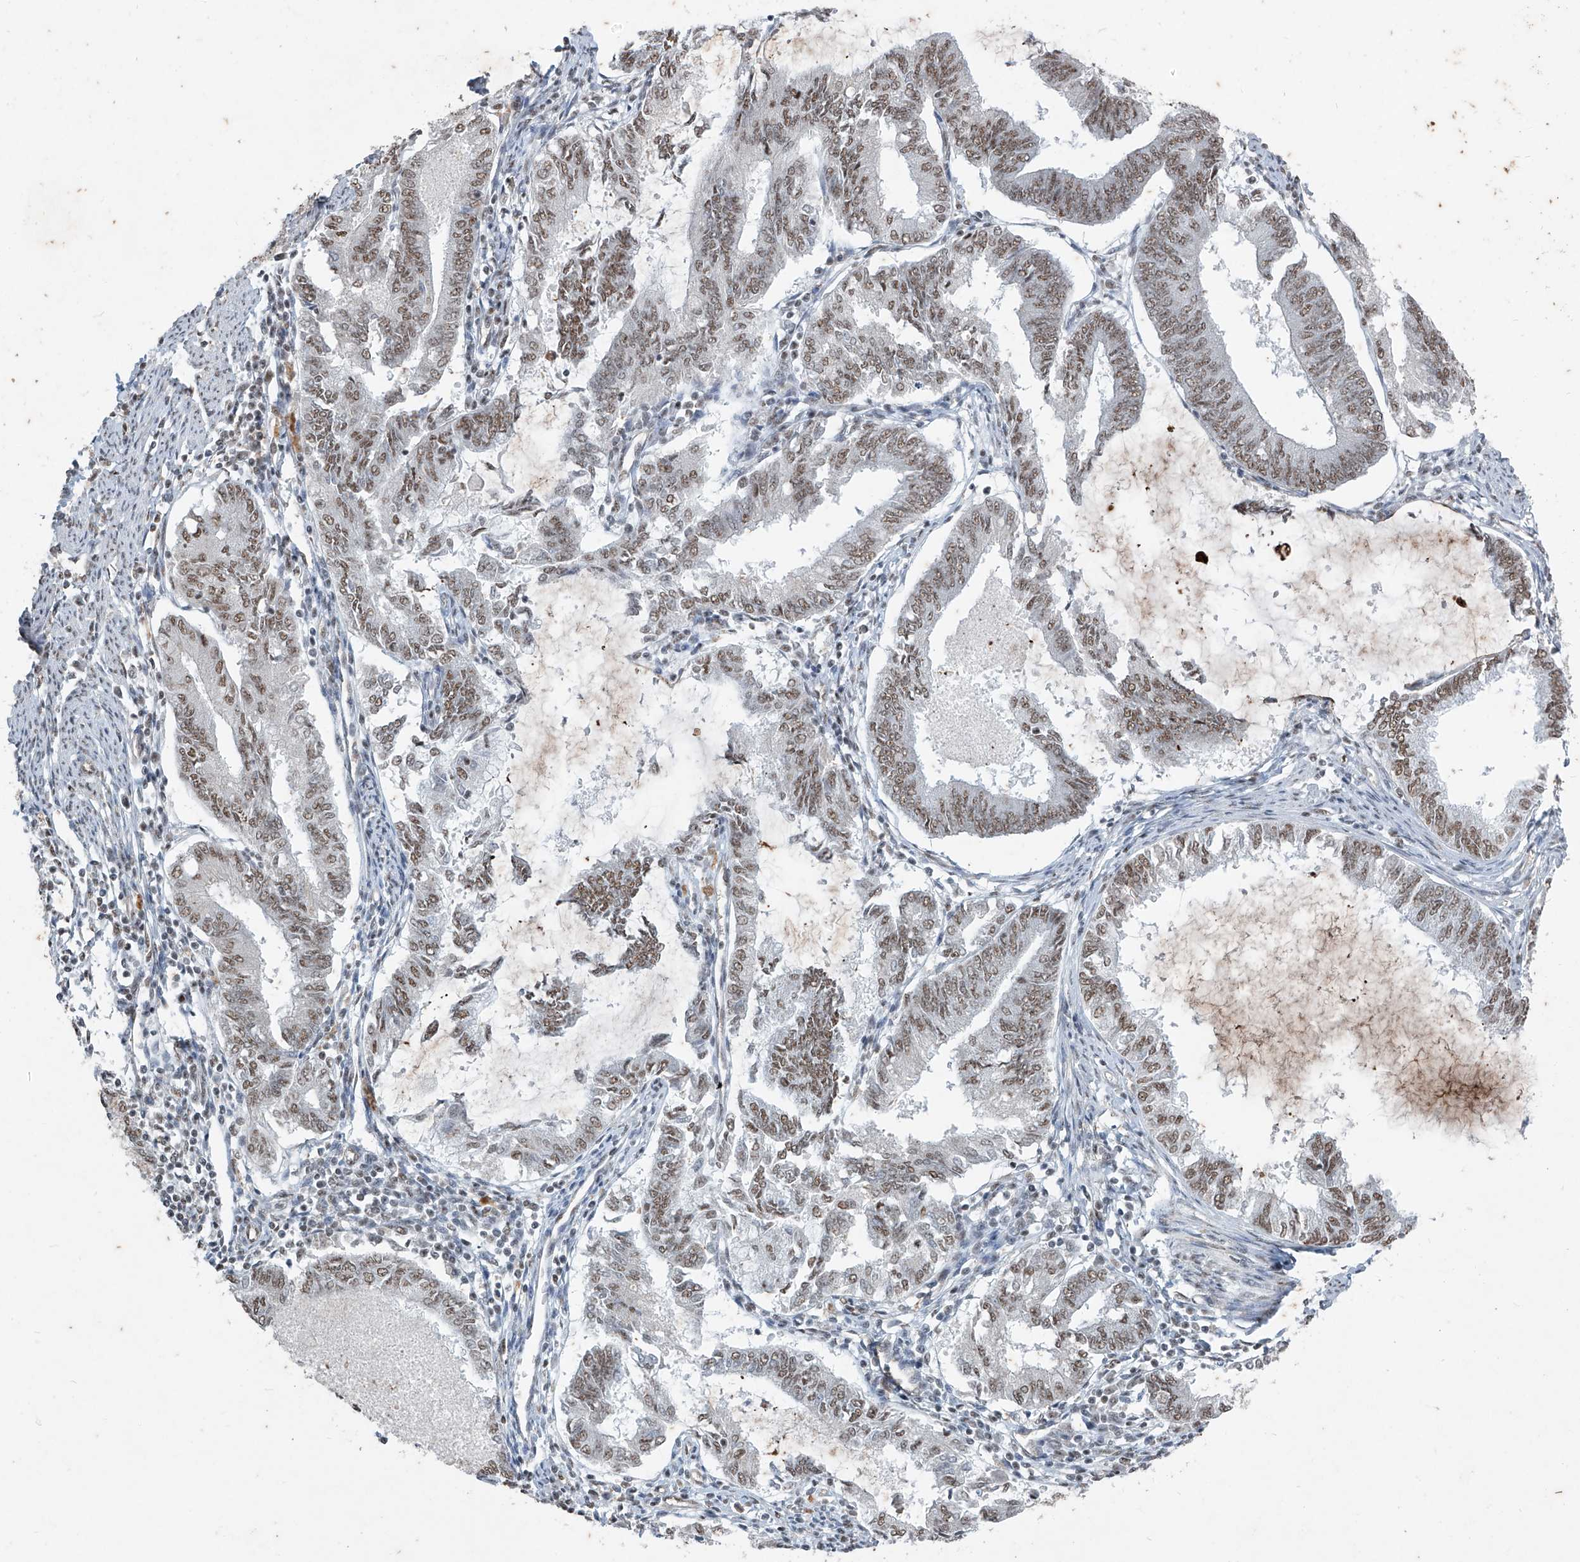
{"staining": {"intensity": "moderate", "quantity": ">75%", "location": "nuclear"}, "tissue": "endometrial cancer", "cell_type": "Tumor cells", "image_type": "cancer", "snomed": [{"axis": "morphology", "description": "Adenocarcinoma, NOS"}, {"axis": "topography", "description": "Endometrium"}], "caption": "The immunohistochemical stain highlights moderate nuclear staining in tumor cells of adenocarcinoma (endometrial) tissue.", "gene": "TFEC", "patient": {"sex": "female", "age": 86}}